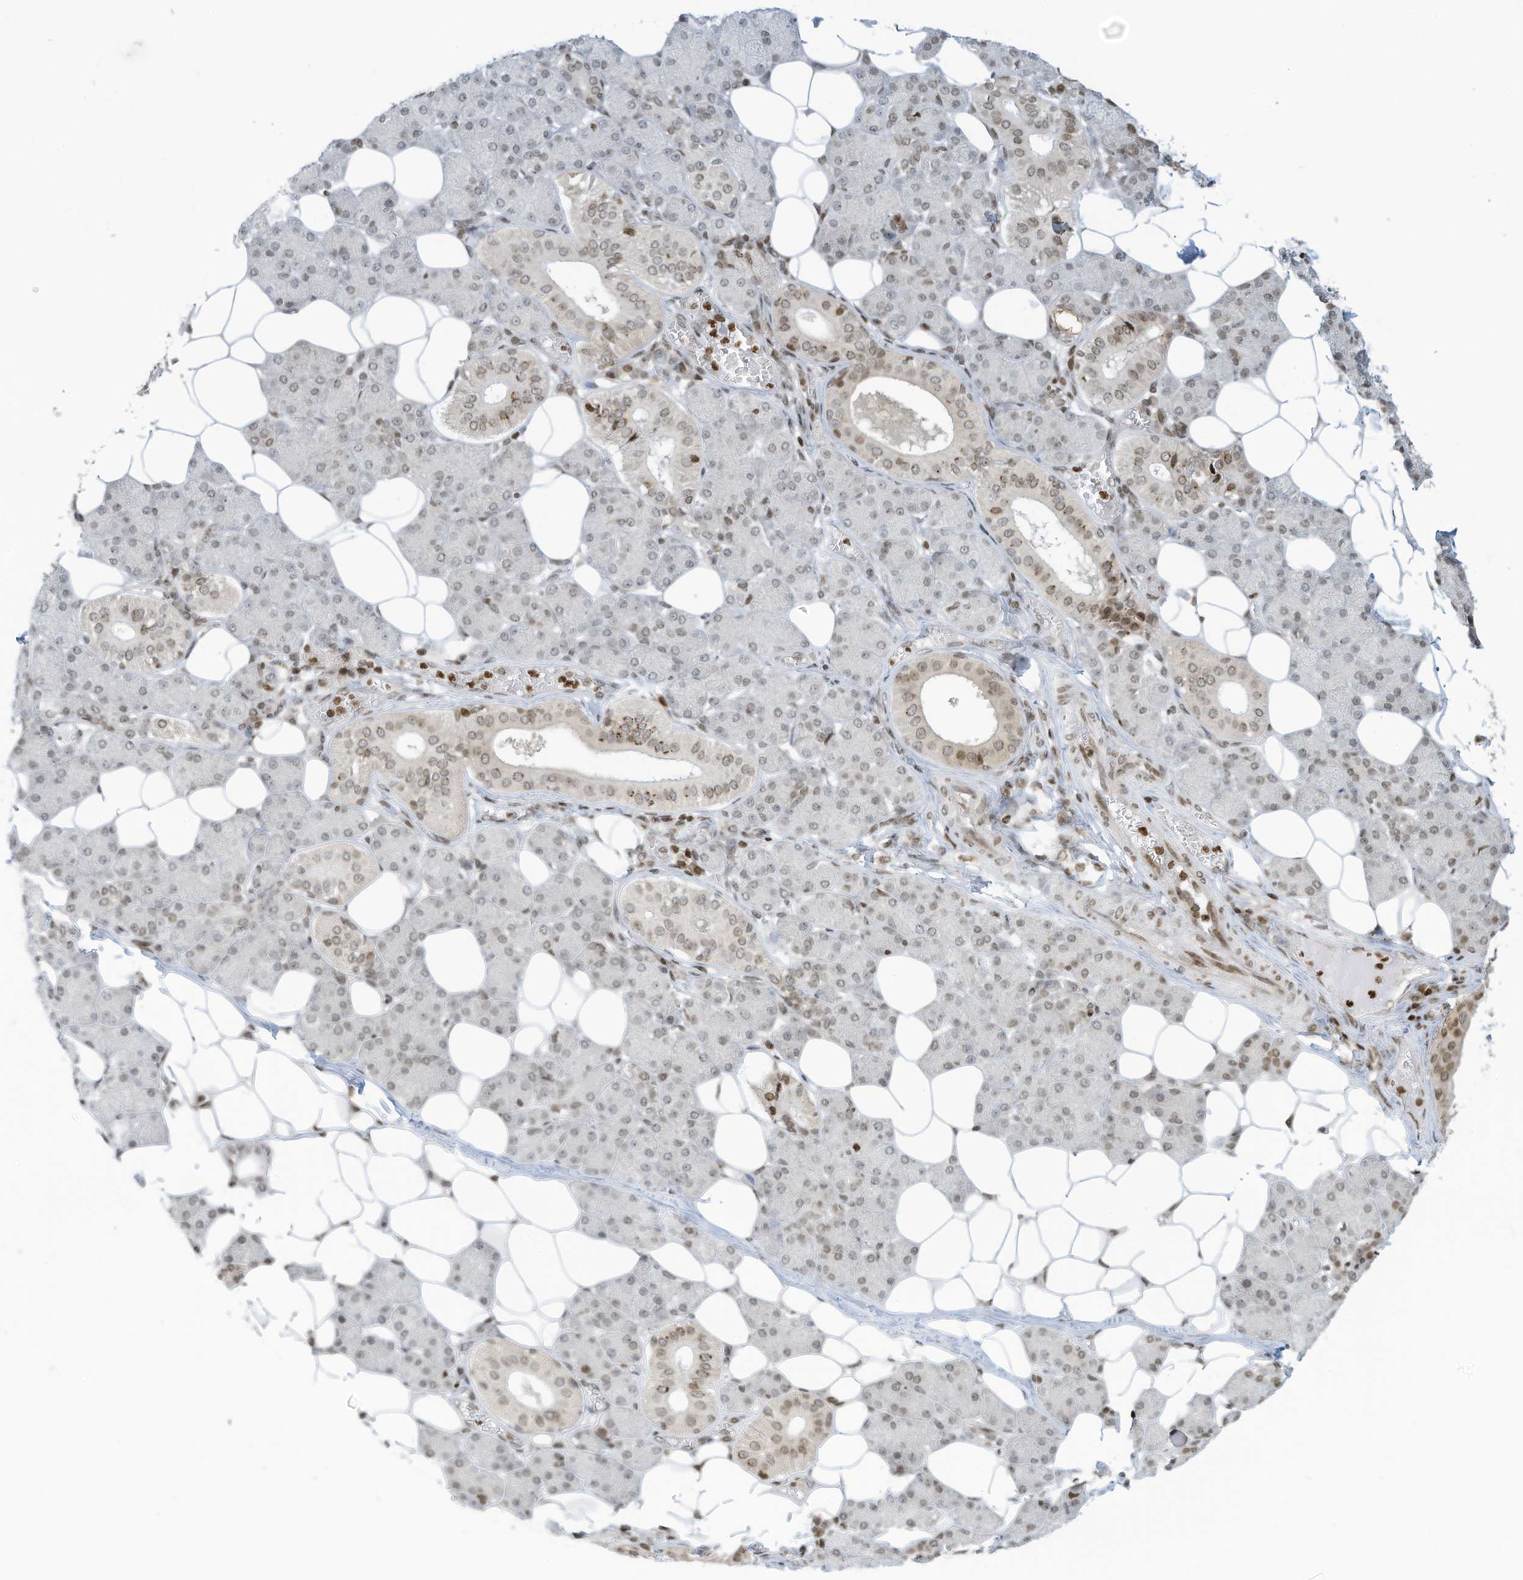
{"staining": {"intensity": "moderate", "quantity": "25%-75%", "location": "nuclear"}, "tissue": "salivary gland", "cell_type": "Glandular cells", "image_type": "normal", "snomed": [{"axis": "morphology", "description": "Normal tissue, NOS"}, {"axis": "topography", "description": "Salivary gland"}], "caption": "A brown stain highlights moderate nuclear expression of a protein in glandular cells of unremarkable human salivary gland.", "gene": "ADI1", "patient": {"sex": "female", "age": 33}}